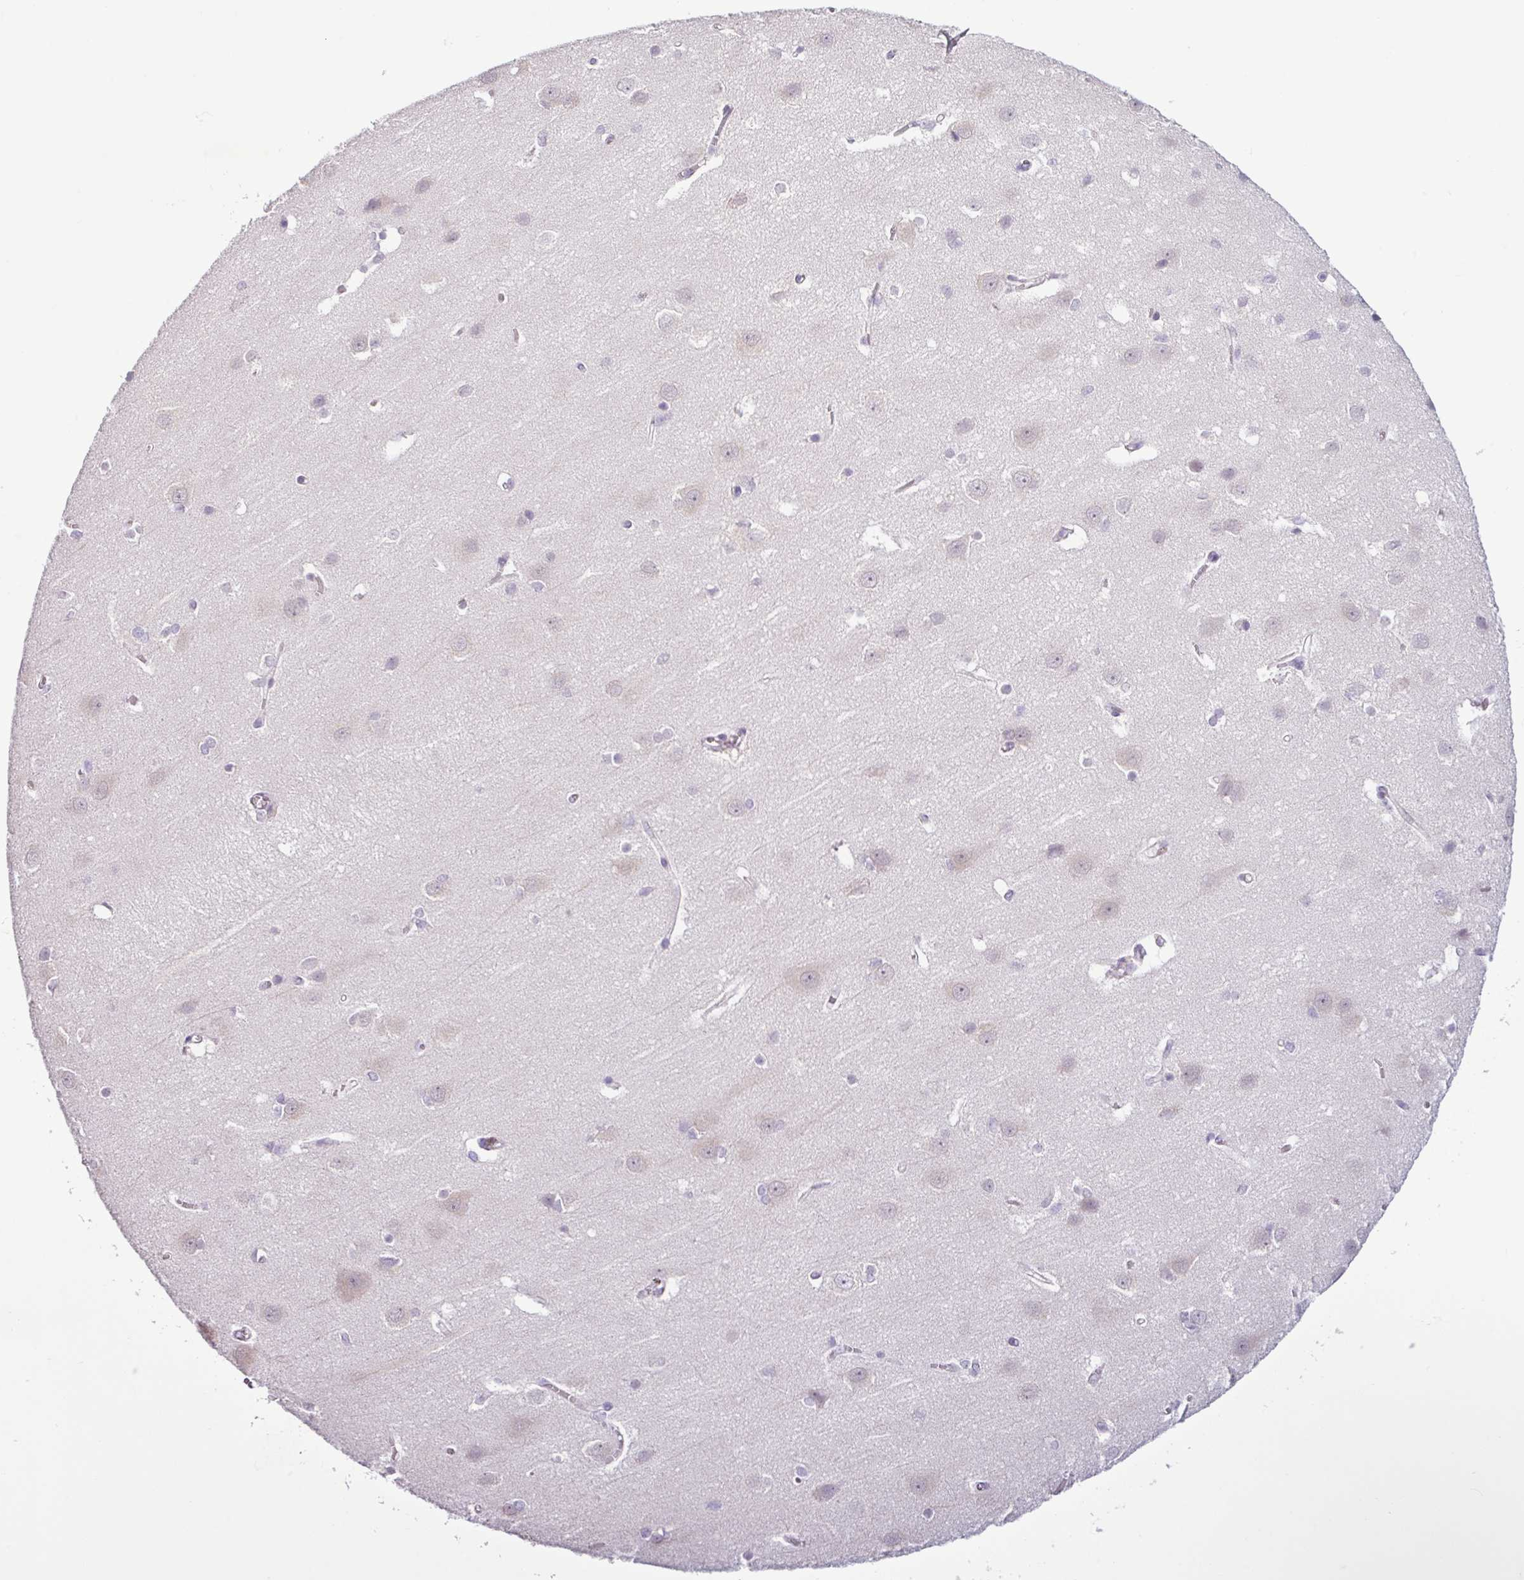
{"staining": {"intensity": "negative", "quantity": "none", "location": "none"}, "tissue": "cerebral cortex", "cell_type": "Endothelial cells", "image_type": "normal", "snomed": [{"axis": "morphology", "description": "Normal tissue, NOS"}, {"axis": "topography", "description": "Cerebral cortex"}], "caption": "Immunohistochemistry of unremarkable human cerebral cortex exhibits no expression in endothelial cells.", "gene": "C9orf24", "patient": {"sex": "male", "age": 37}}